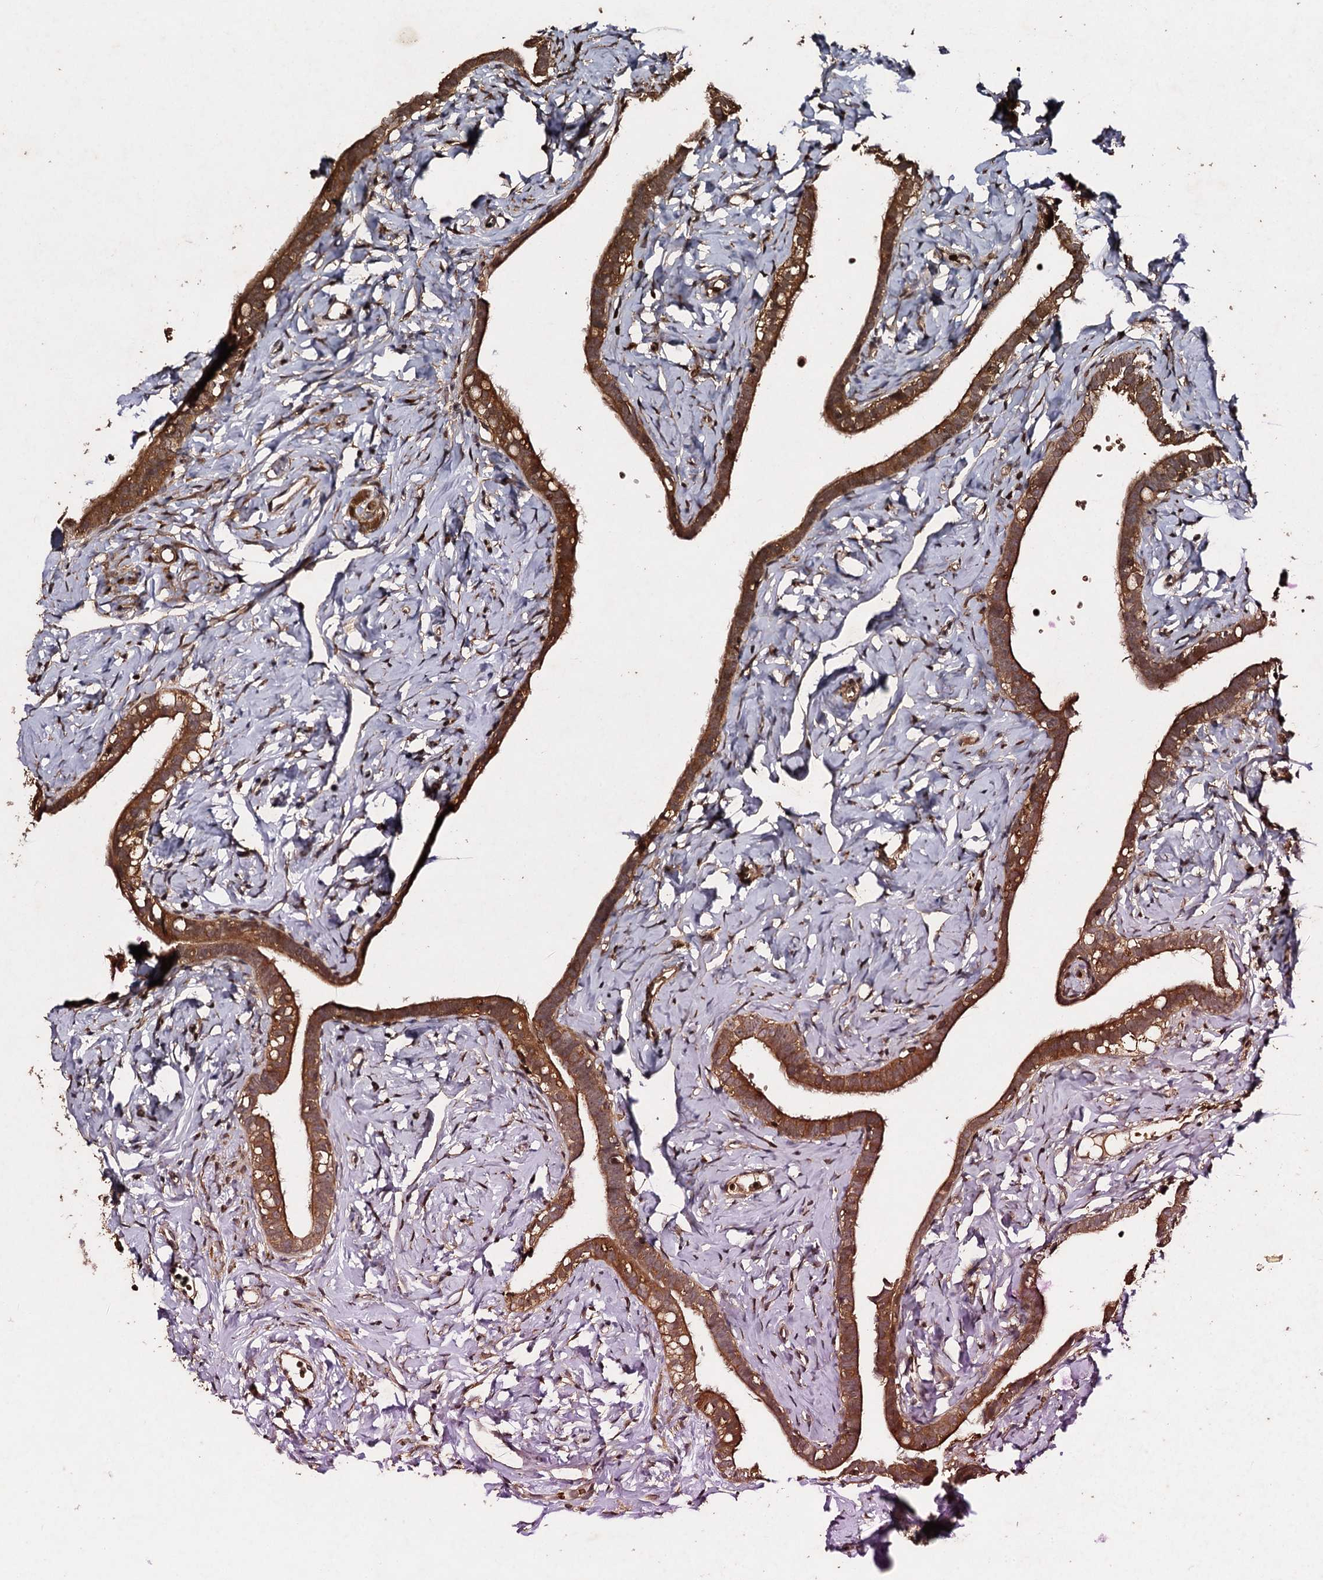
{"staining": {"intensity": "strong", "quantity": ">75%", "location": "cytoplasmic/membranous"}, "tissue": "fallopian tube", "cell_type": "Glandular cells", "image_type": "normal", "snomed": [{"axis": "morphology", "description": "Normal tissue, NOS"}, {"axis": "topography", "description": "Fallopian tube"}], "caption": "The photomicrograph demonstrates a brown stain indicating the presence of a protein in the cytoplasmic/membranous of glandular cells in fallopian tube.", "gene": "ADGRG3", "patient": {"sex": "female", "age": 66}}